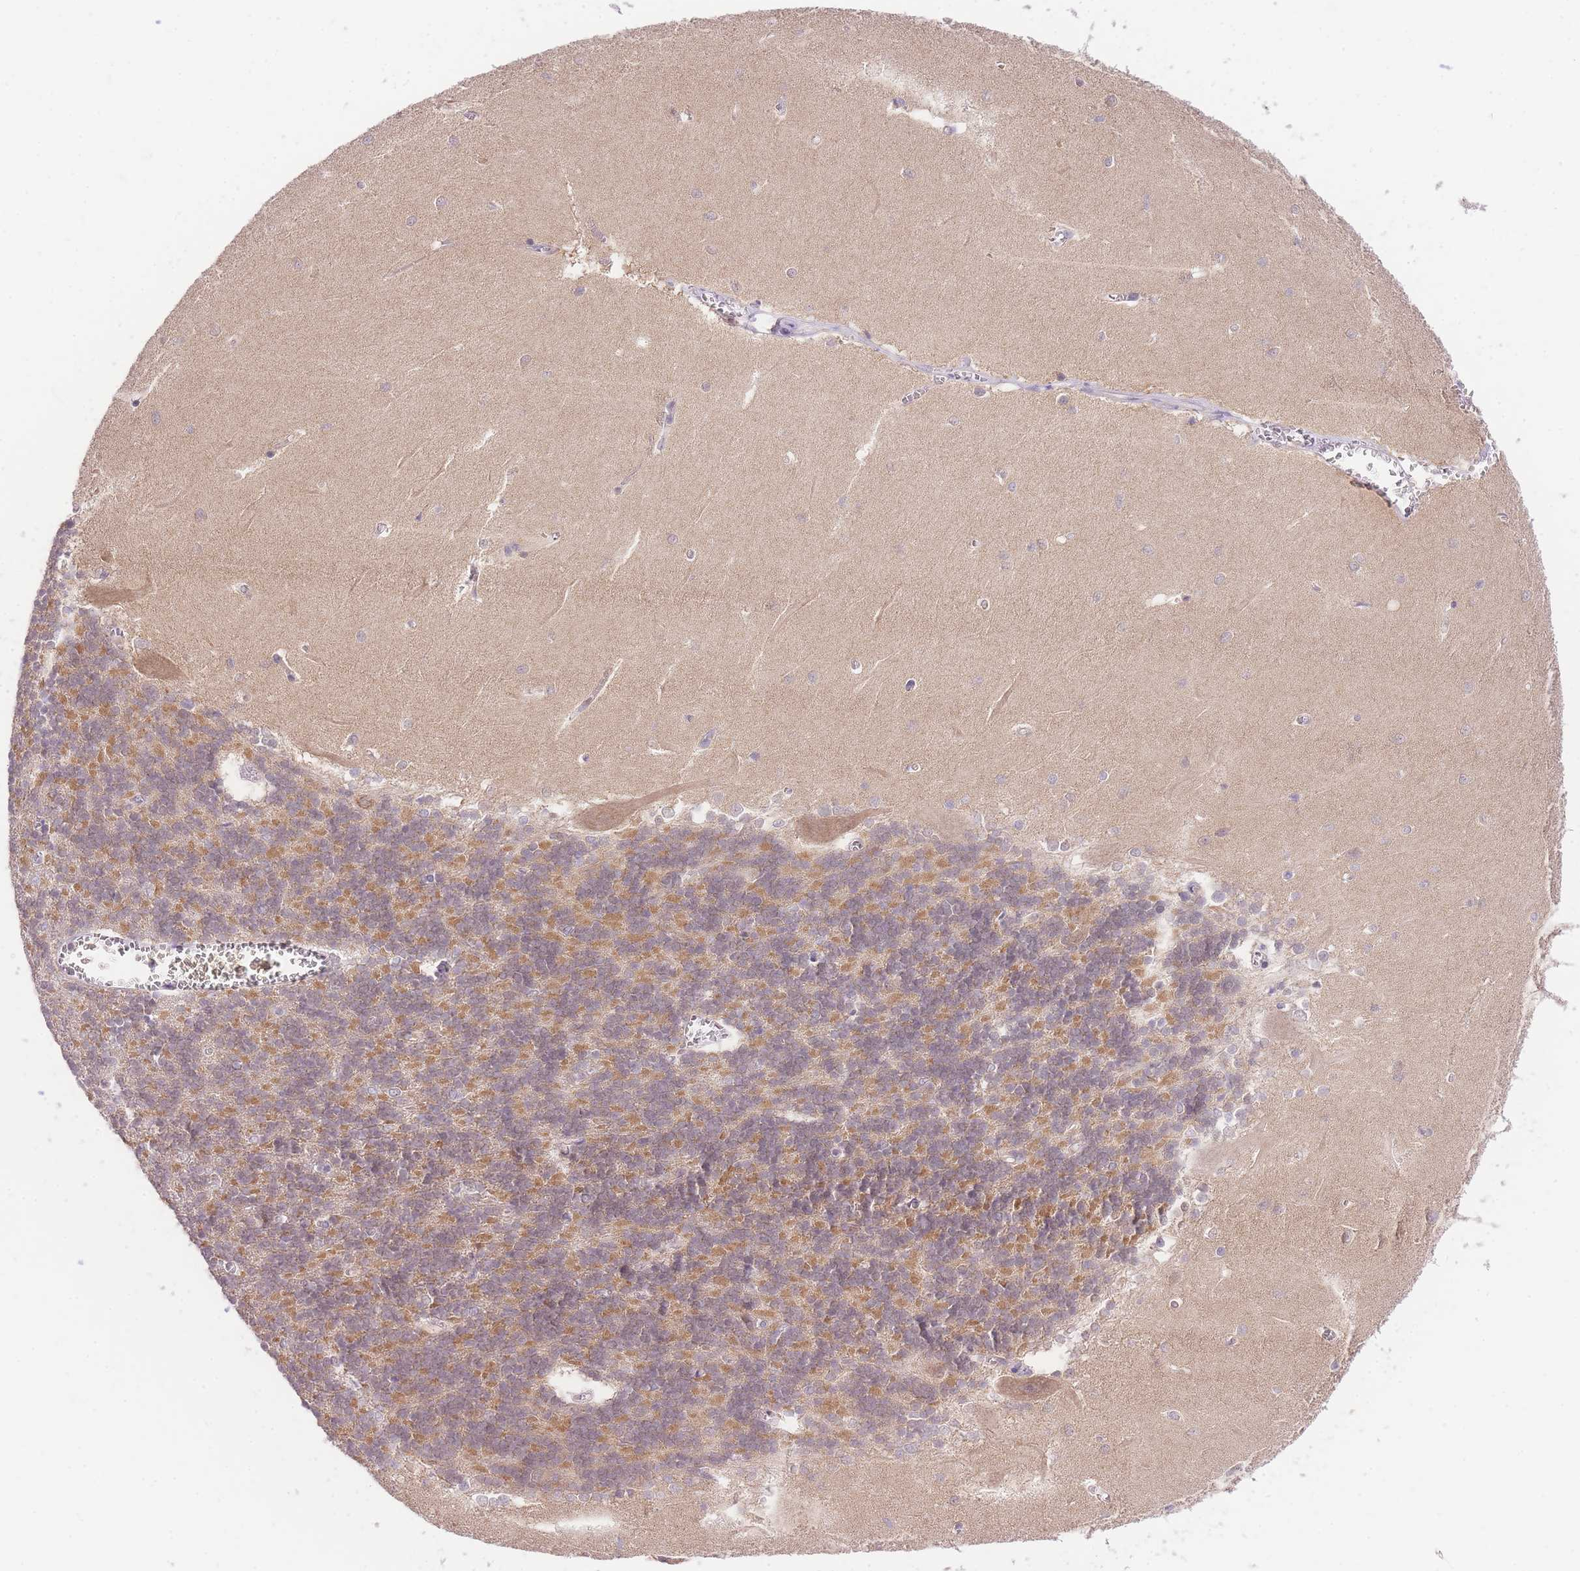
{"staining": {"intensity": "moderate", "quantity": ">75%", "location": "cytoplasmic/membranous"}, "tissue": "cerebellum", "cell_type": "Cells in granular layer", "image_type": "normal", "snomed": [{"axis": "morphology", "description": "Normal tissue, NOS"}, {"axis": "topography", "description": "Cerebellum"}], "caption": "Immunohistochemical staining of benign cerebellum shows moderate cytoplasmic/membranous protein staining in about >75% of cells in granular layer. (DAB (3,3'-diaminobenzidine) IHC, brown staining for protein, blue staining for nuclei).", "gene": "UBXN7", "patient": {"sex": "male", "age": 37}}